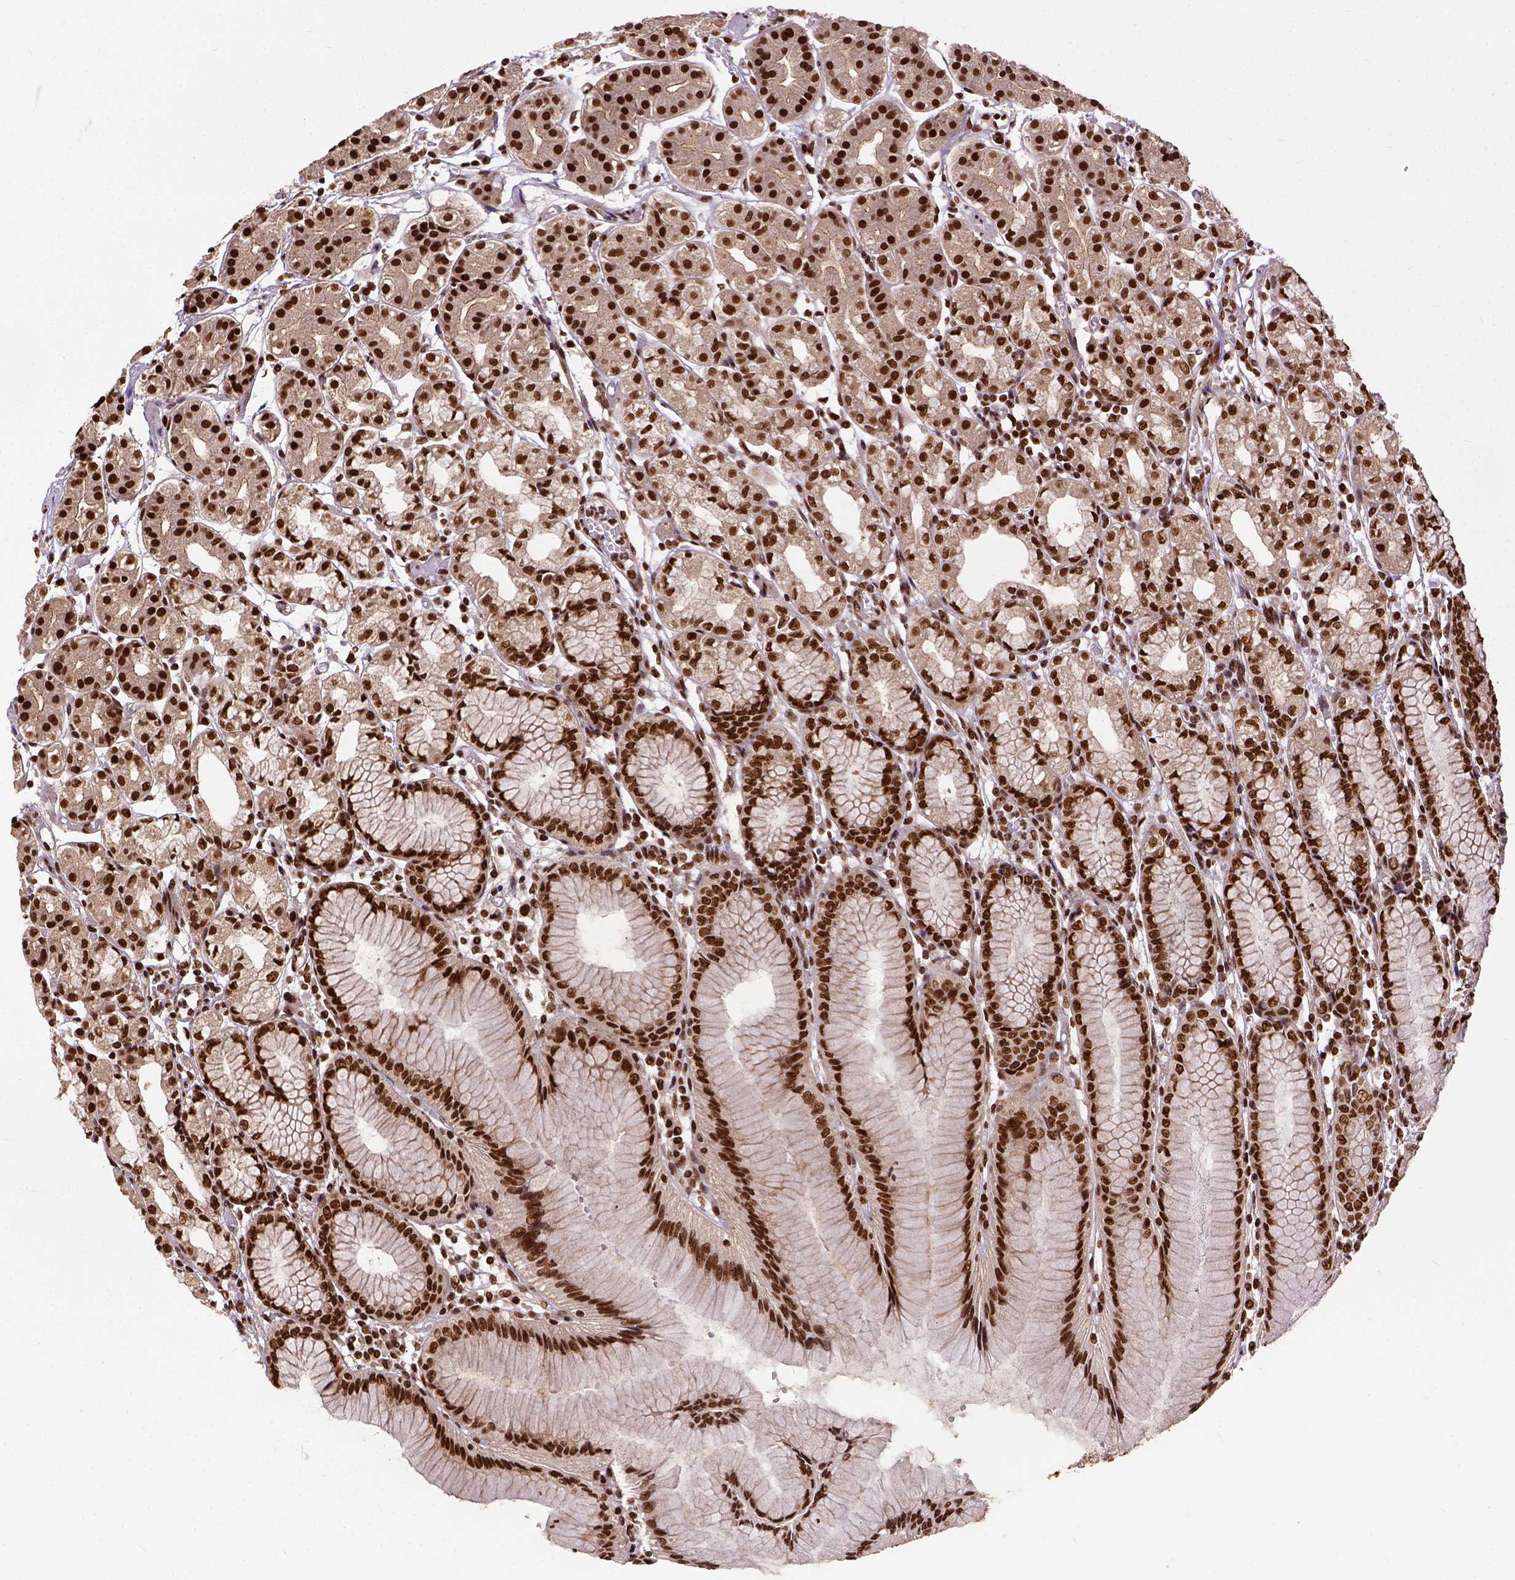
{"staining": {"intensity": "strong", "quantity": ">75%", "location": "nuclear"}, "tissue": "stomach", "cell_type": "Glandular cells", "image_type": "normal", "snomed": [{"axis": "morphology", "description": "Normal tissue, NOS"}, {"axis": "topography", "description": "Skeletal muscle"}, {"axis": "topography", "description": "Stomach"}], "caption": "Strong nuclear protein positivity is present in about >75% of glandular cells in stomach. (DAB (3,3'-diaminobenzidine) IHC with brightfield microscopy, high magnification).", "gene": "NACC1", "patient": {"sex": "female", "age": 57}}